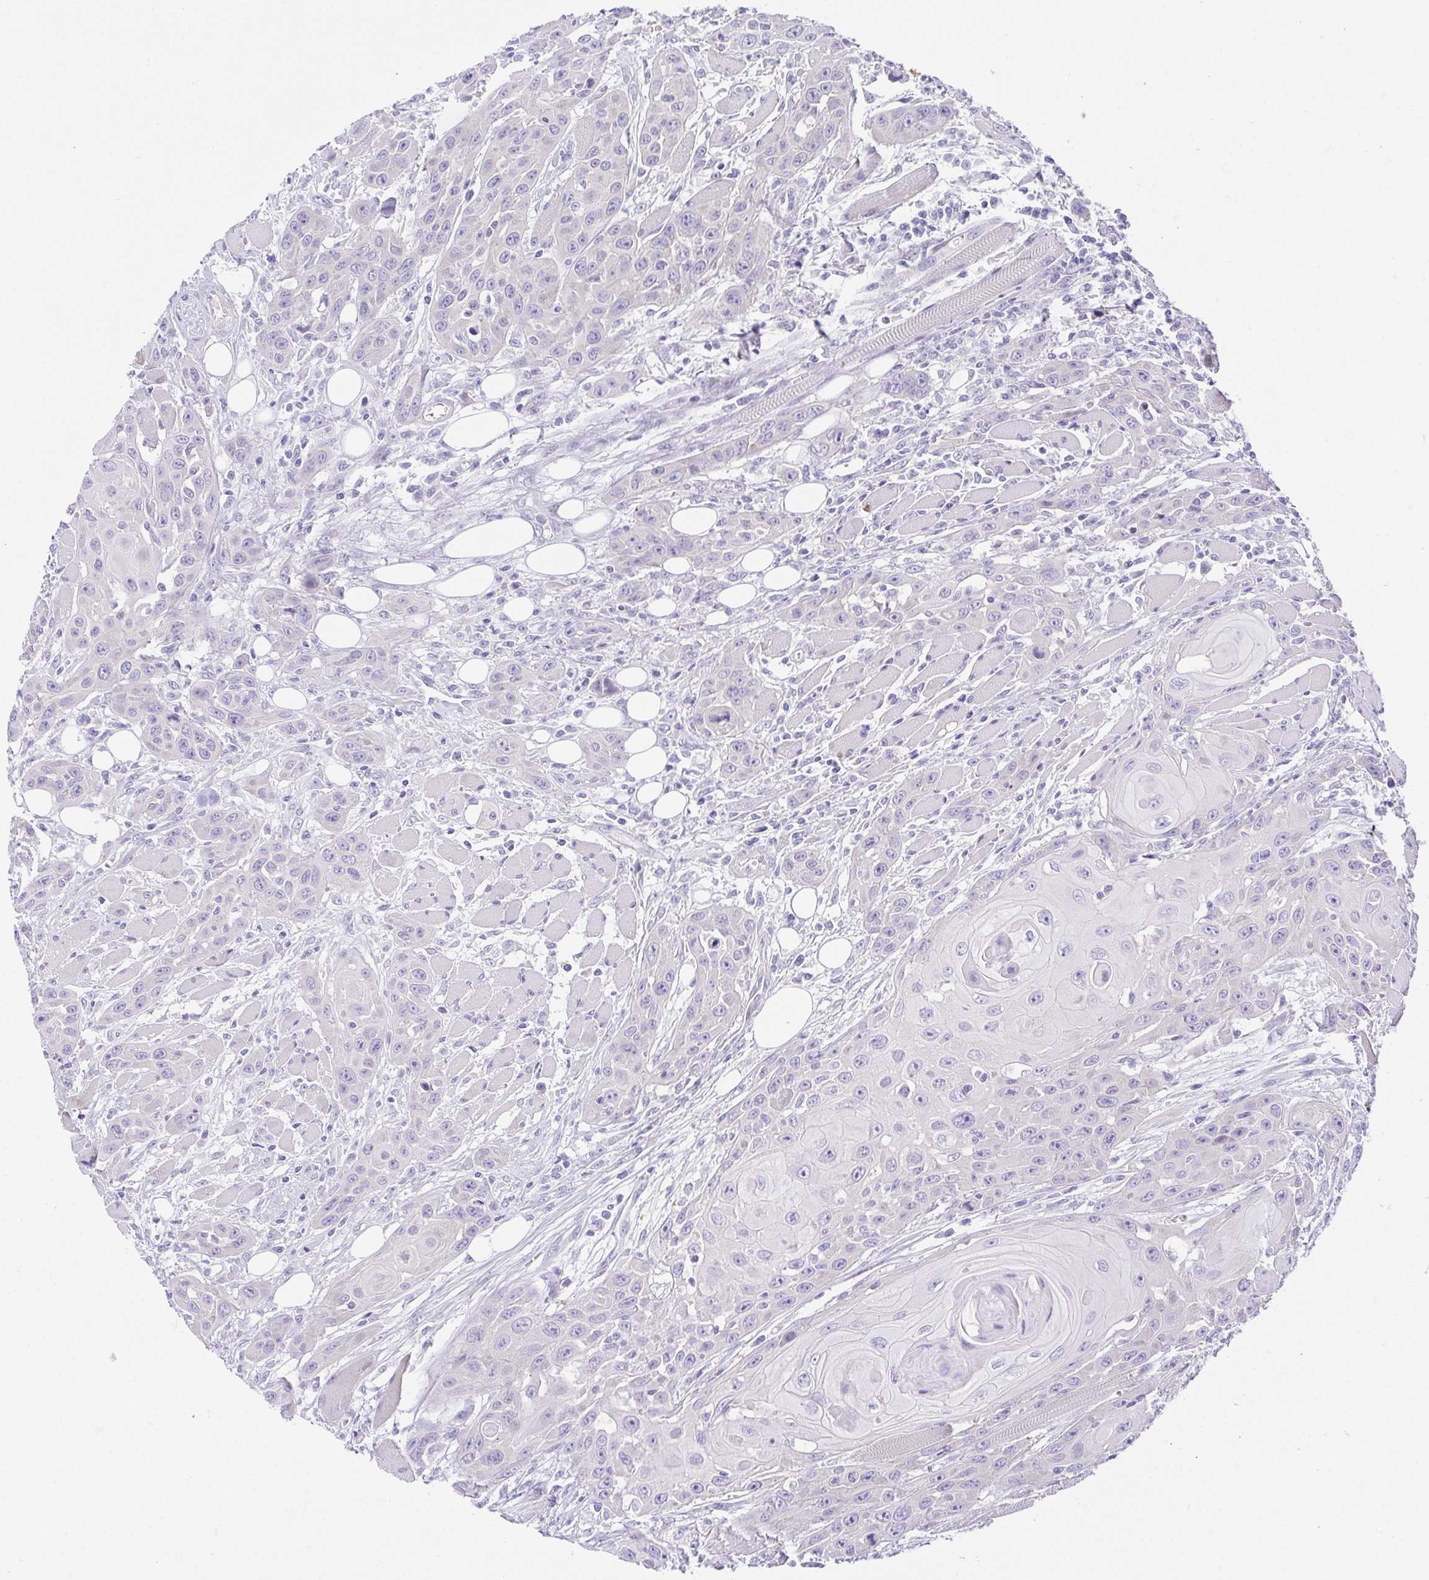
{"staining": {"intensity": "negative", "quantity": "none", "location": "none"}, "tissue": "head and neck cancer", "cell_type": "Tumor cells", "image_type": "cancer", "snomed": [{"axis": "morphology", "description": "Squamous cell carcinoma, NOS"}, {"axis": "topography", "description": "Head-Neck"}], "caption": "Image shows no protein staining in tumor cells of head and neck squamous cell carcinoma tissue.", "gene": "LUZP4", "patient": {"sex": "female", "age": 80}}